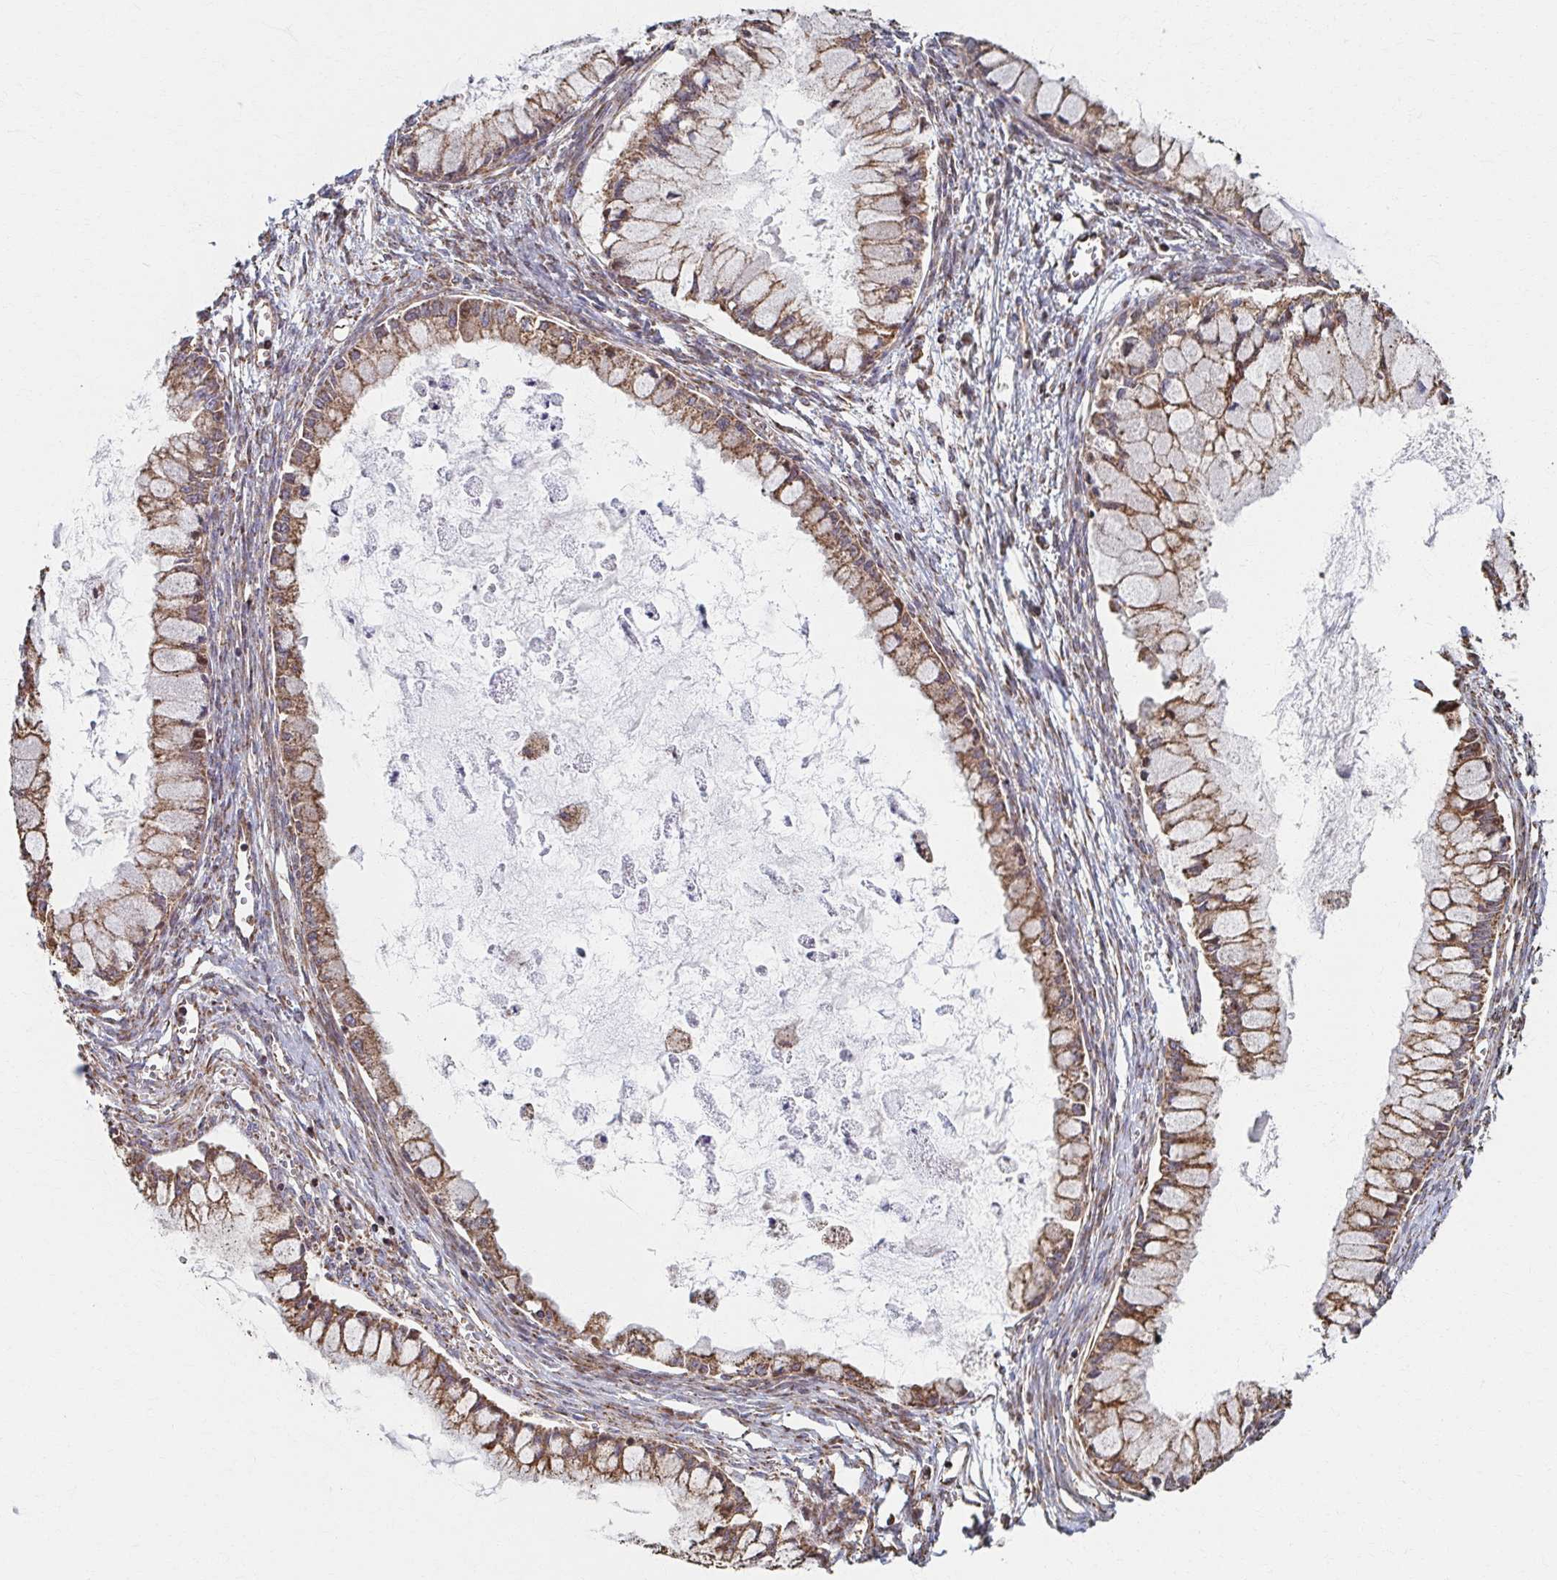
{"staining": {"intensity": "moderate", "quantity": ">75%", "location": "cytoplasmic/membranous"}, "tissue": "ovarian cancer", "cell_type": "Tumor cells", "image_type": "cancer", "snomed": [{"axis": "morphology", "description": "Cystadenocarcinoma, mucinous, NOS"}, {"axis": "topography", "description": "Ovary"}], "caption": "Ovarian cancer (mucinous cystadenocarcinoma) stained with a protein marker shows moderate staining in tumor cells.", "gene": "SAT1", "patient": {"sex": "female", "age": 34}}